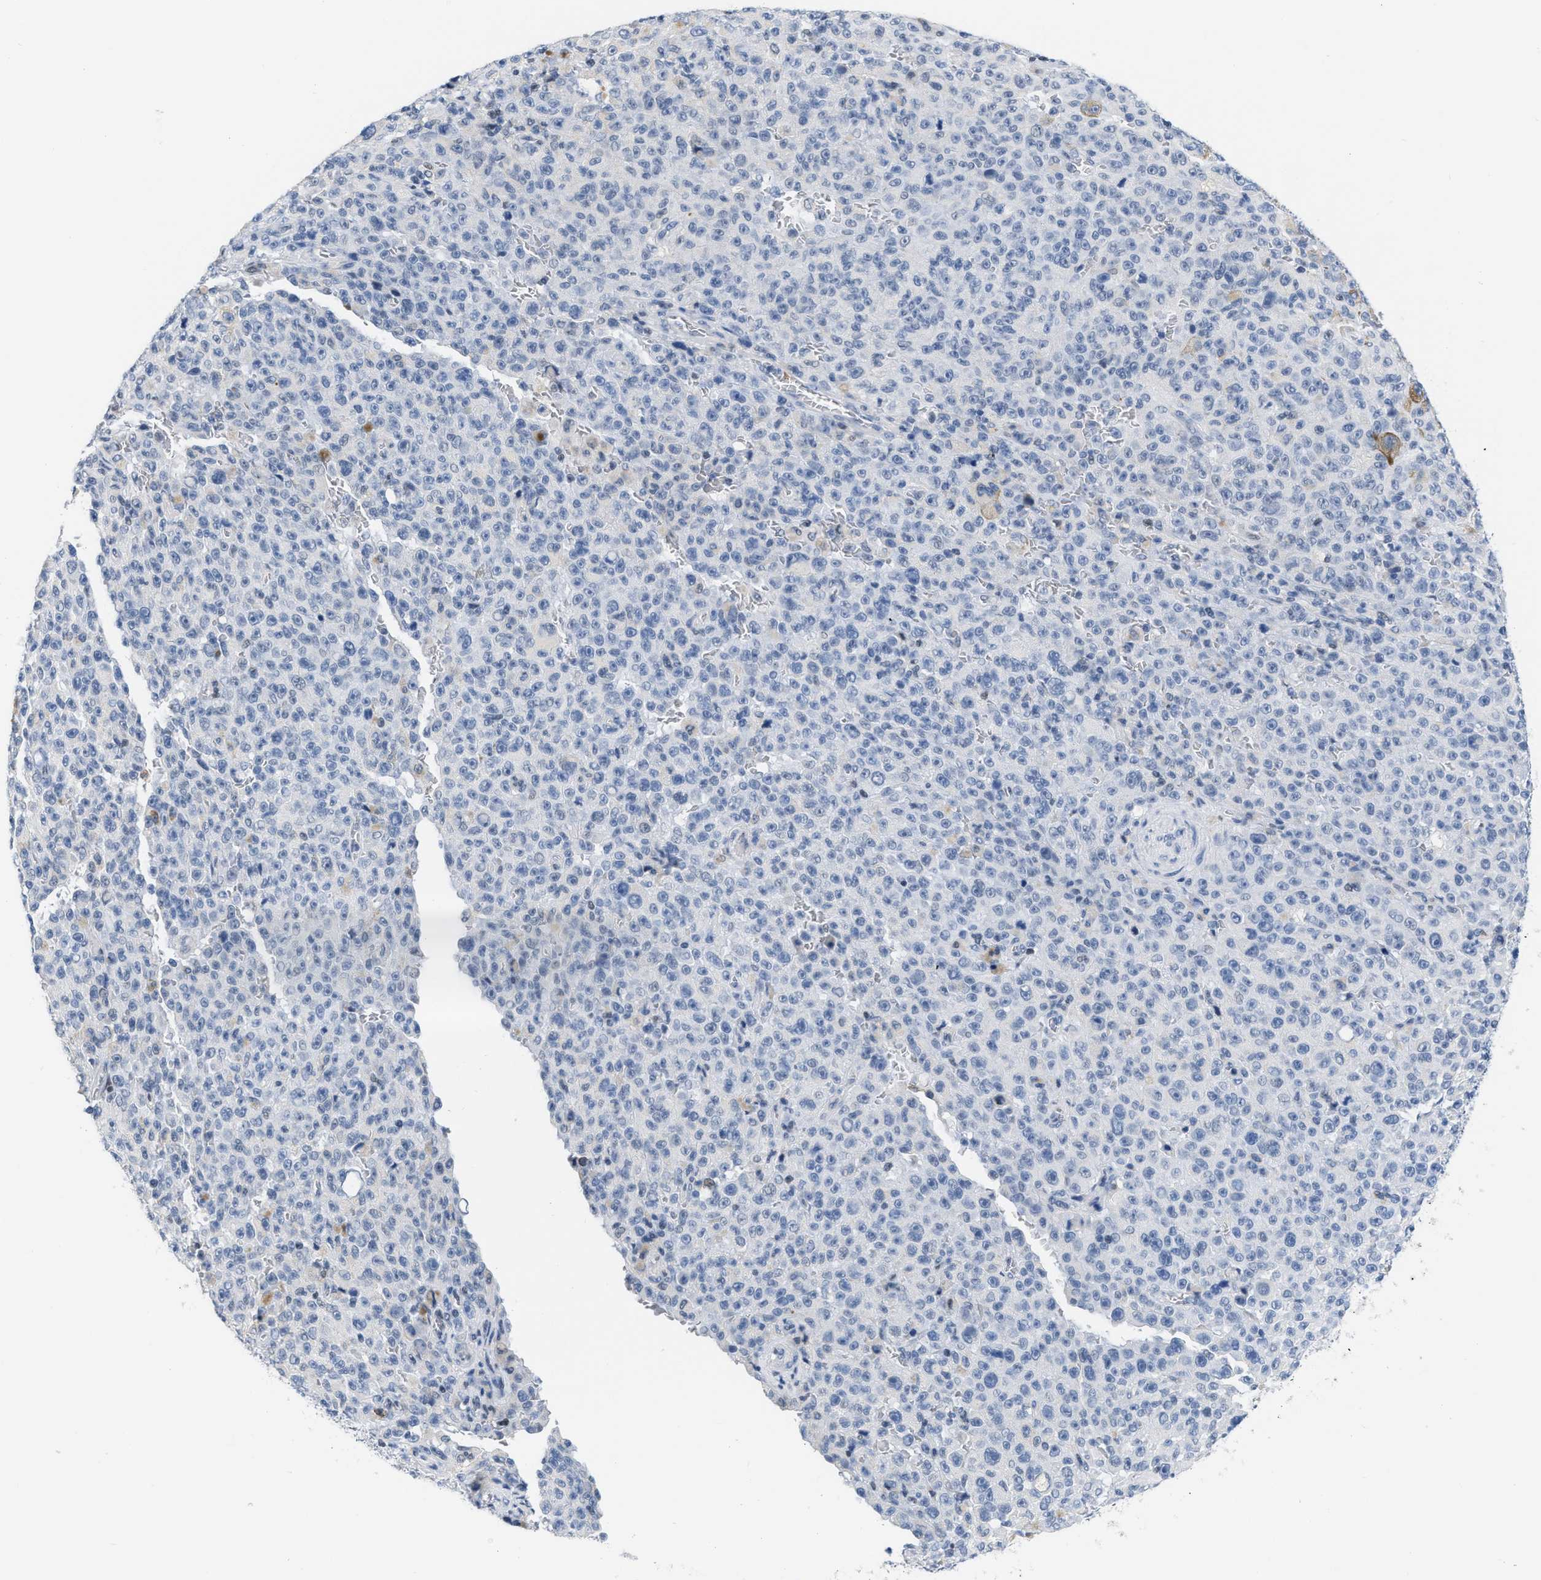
{"staining": {"intensity": "negative", "quantity": "none", "location": "none"}, "tissue": "melanoma", "cell_type": "Tumor cells", "image_type": "cancer", "snomed": [{"axis": "morphology", "description": "Malignant melanoma, NOS"}, {"axis": "topography", "description": "Skin"}], "caption": "Tumor cells are negative for protein expression in human malignant melanoma.", "gene": "BOLL", "patient": {"sex": "female", "age": 82}}